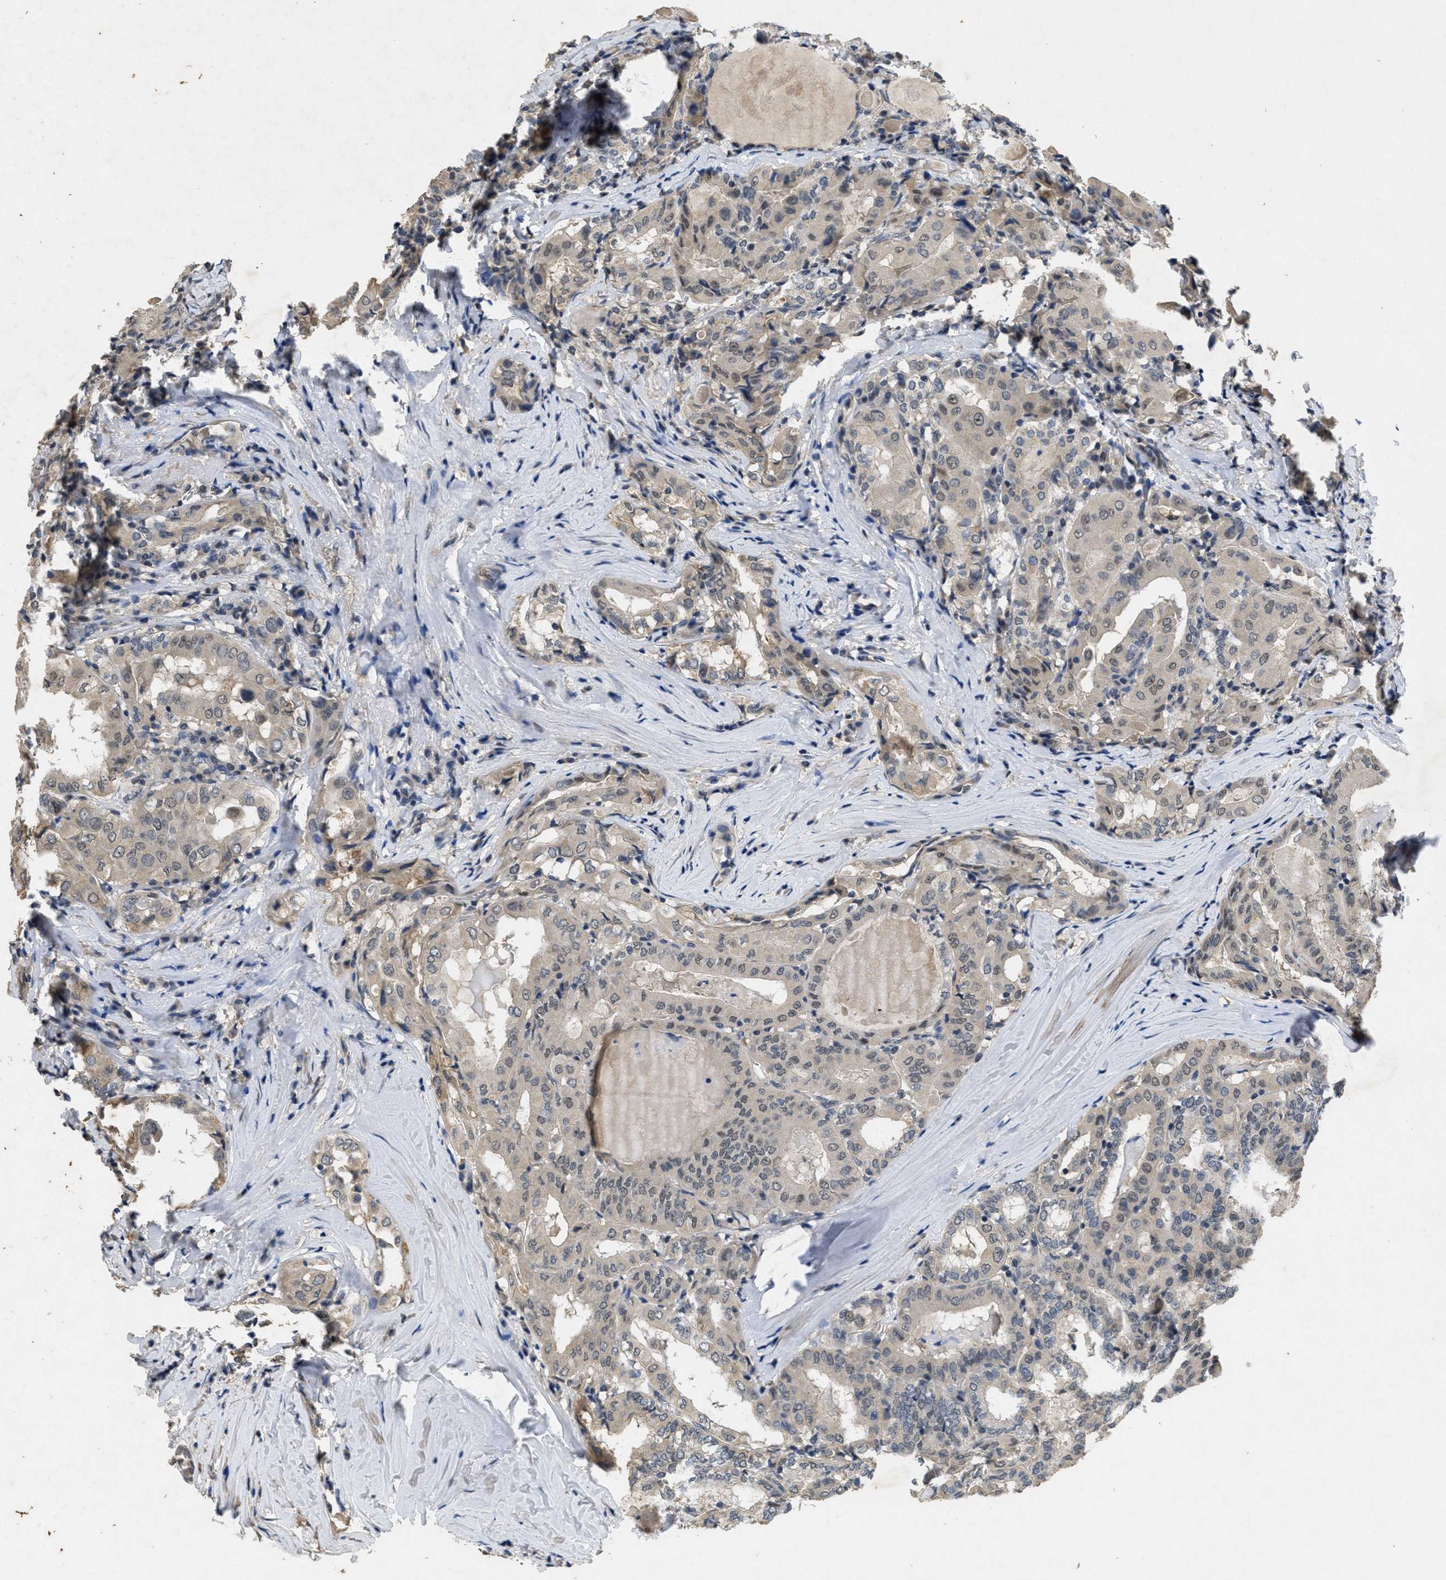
{"staining": {"intensity": "weak", "quantity": "<25%", "location": "nuclear"}, "tissue": "thyroid cancer", "cell_type": "Tumor cells", "image_type": "cancer", "snomed": [{"axis": "morphology", "description": "Papillary adenocarcinoma, NOS"}, {"axis": "topography", "description": "Thyroid gland"}], "caption": "There is no significant positivity in tumor cells of thyroid cancer (papillary adenocarcinoma). The staining is performed using DAB (3,3'-diaminobenzidine) brown chromogen with nuclei counter-stained in using hematoxylin.", "gene": "PAPOLG", "patient": {"sex": "female", "age": 42}}